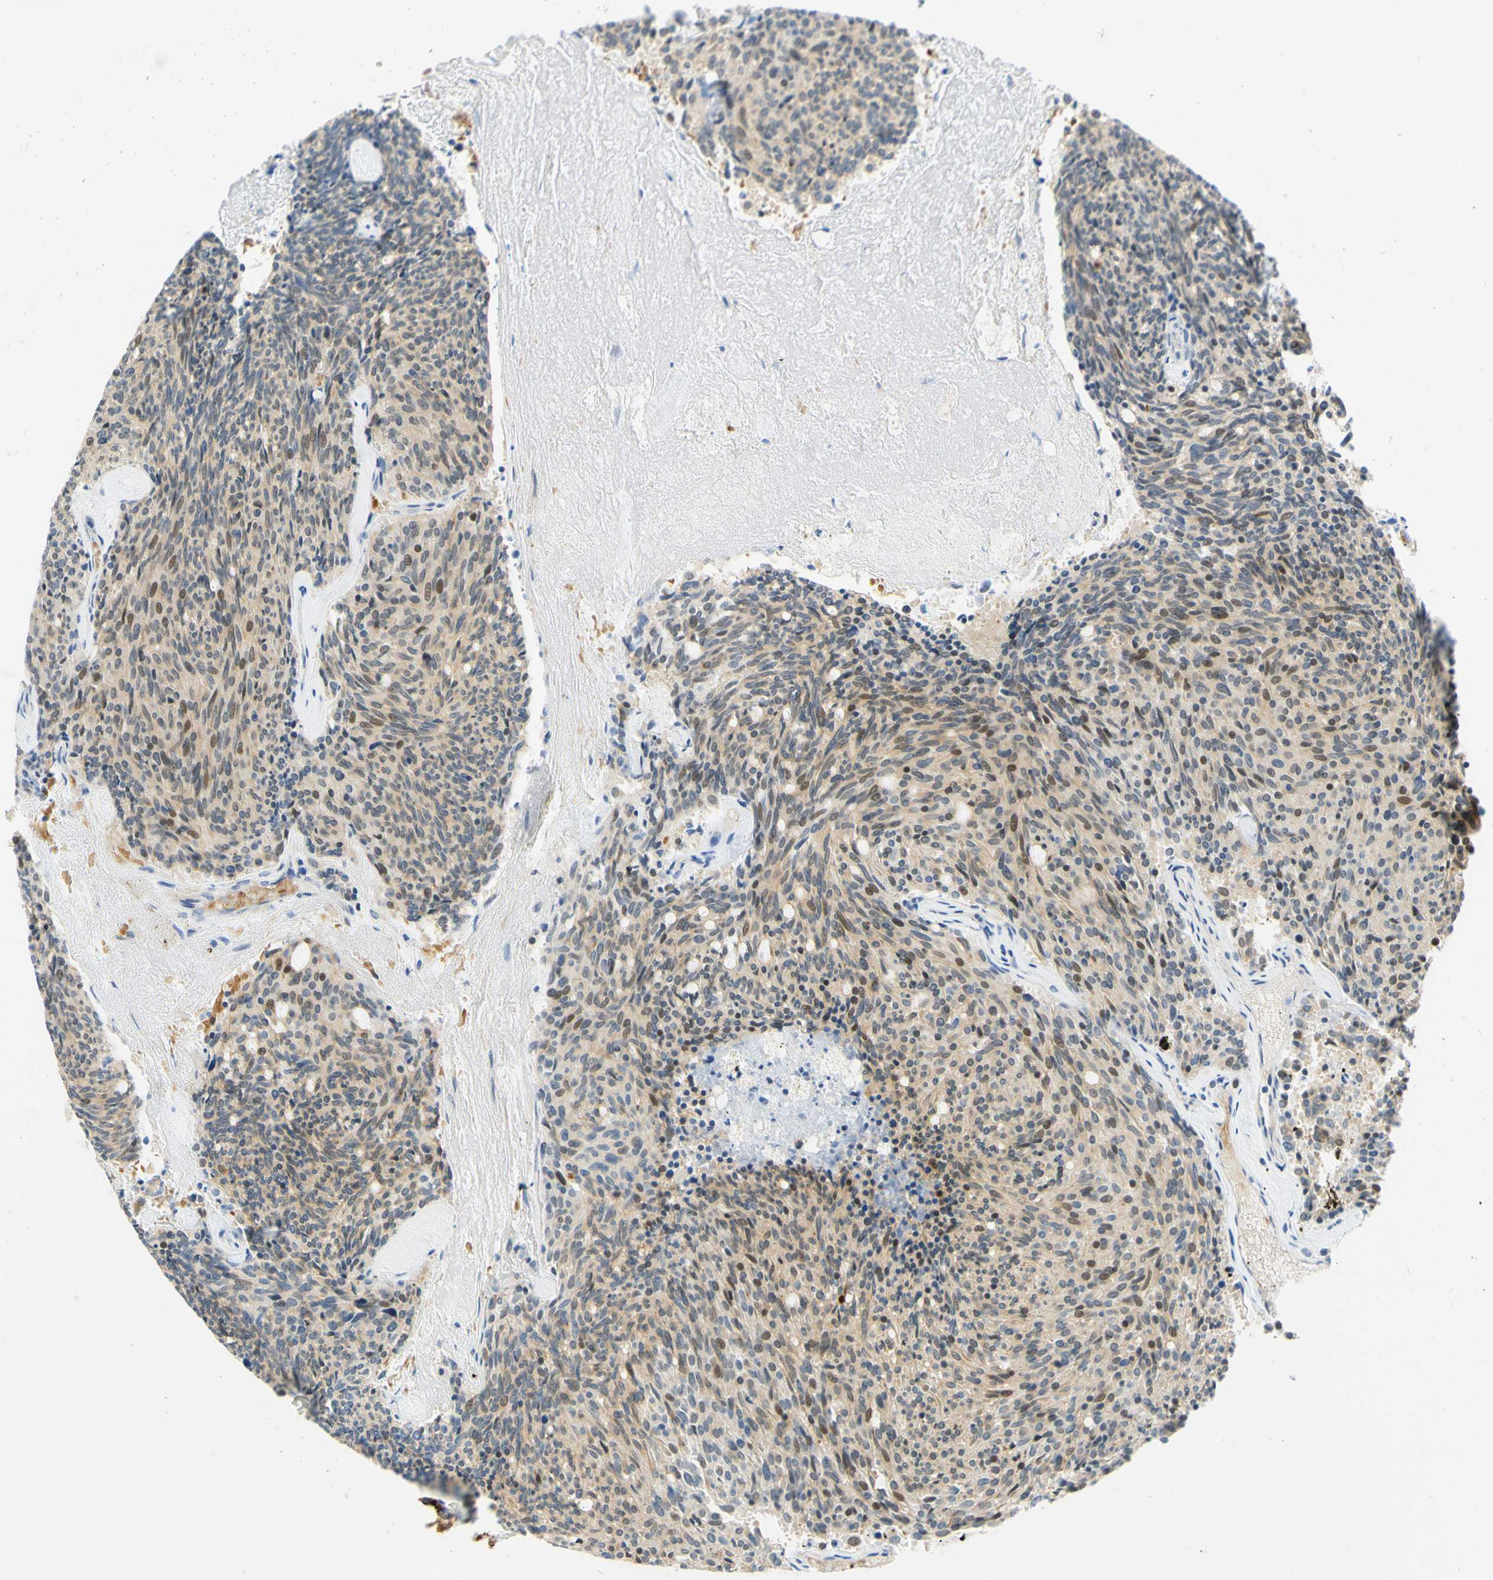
{"staining": {"intensity": "weak", "quantity": ">75%", "location": "cytoplasmic/membranous,nuclear"}, "tissue": "carcinoid", "cell_type": "Tumor cells", "image_type": "cancer", "snomed": [{"axis": "morphology", "description": "Carcinoid, malignant, NOS"}, {"axis": "topography", "description": "Pancreas"}], "caption": "Protein expression analysis of human malignant carcinoid reveals weak cytoplasmic/membranous and nuclear staining in approximately >75% of tumor cells.", "gene": "ENTREP2", "patient": {"sex": "female", "age": 54}}